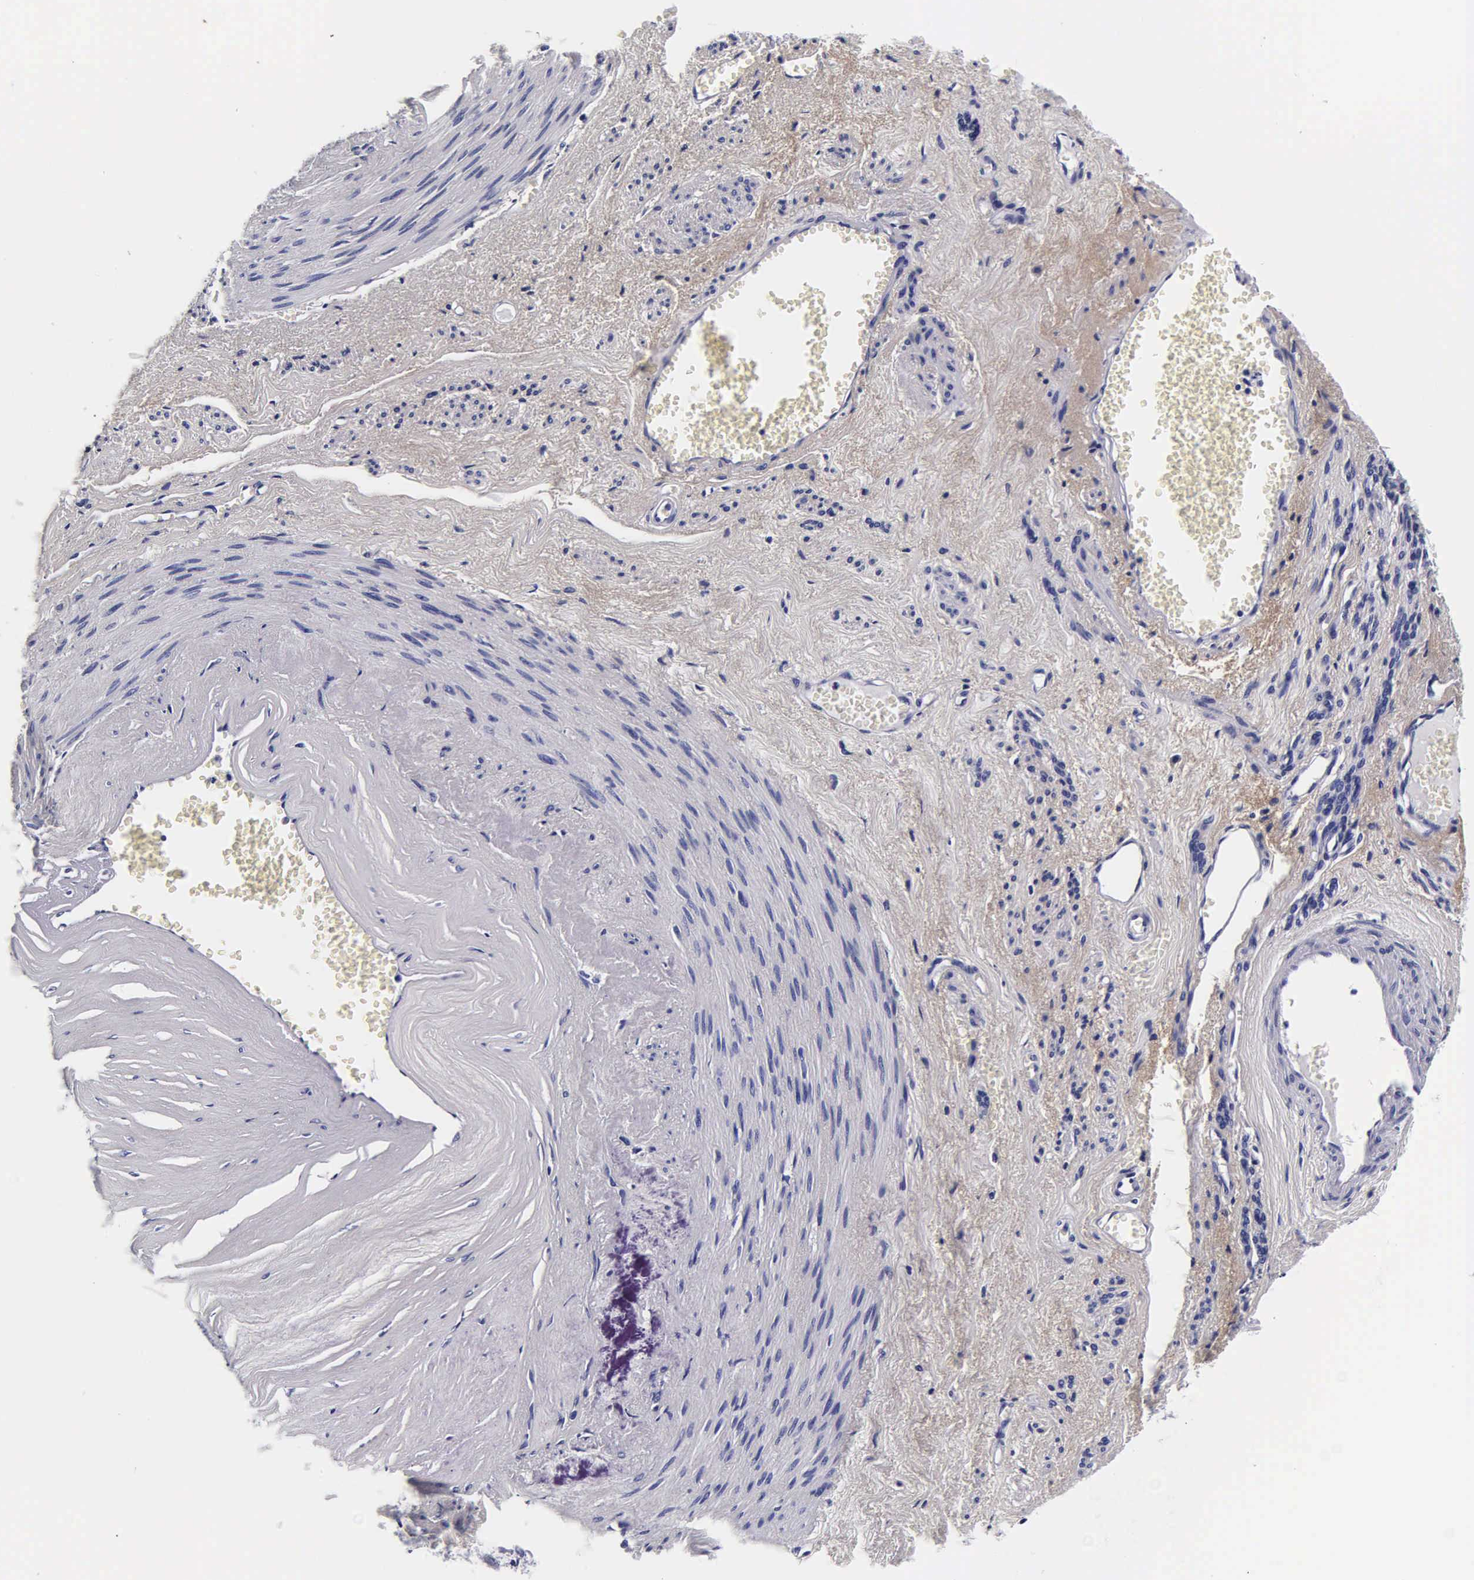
{"staining": {"intensity": "negative", "quantity": "none", "location": "none"}, "tissue": "endometrial cancer", "cell_type": "Tumor cells", "image_type": "cancer", "snomed": [{"axis": "morphology", "description": "Adenocarcinoma, NOS"}, {"axis": "topography", "description": "Endometrium"}], "caption": "High power microscopy micrograph of an IHC histopathology image of endometrial adenocarcinoma, revealing no significant staining in tumor cells. The staining was performed using DAB to visualize the protein expression in brown, while the nuclei were stained in blue with hematoxylin (Magnification: 20x).", "gene": "IAPP", "patient": {"sex": "female", "age": 75}}